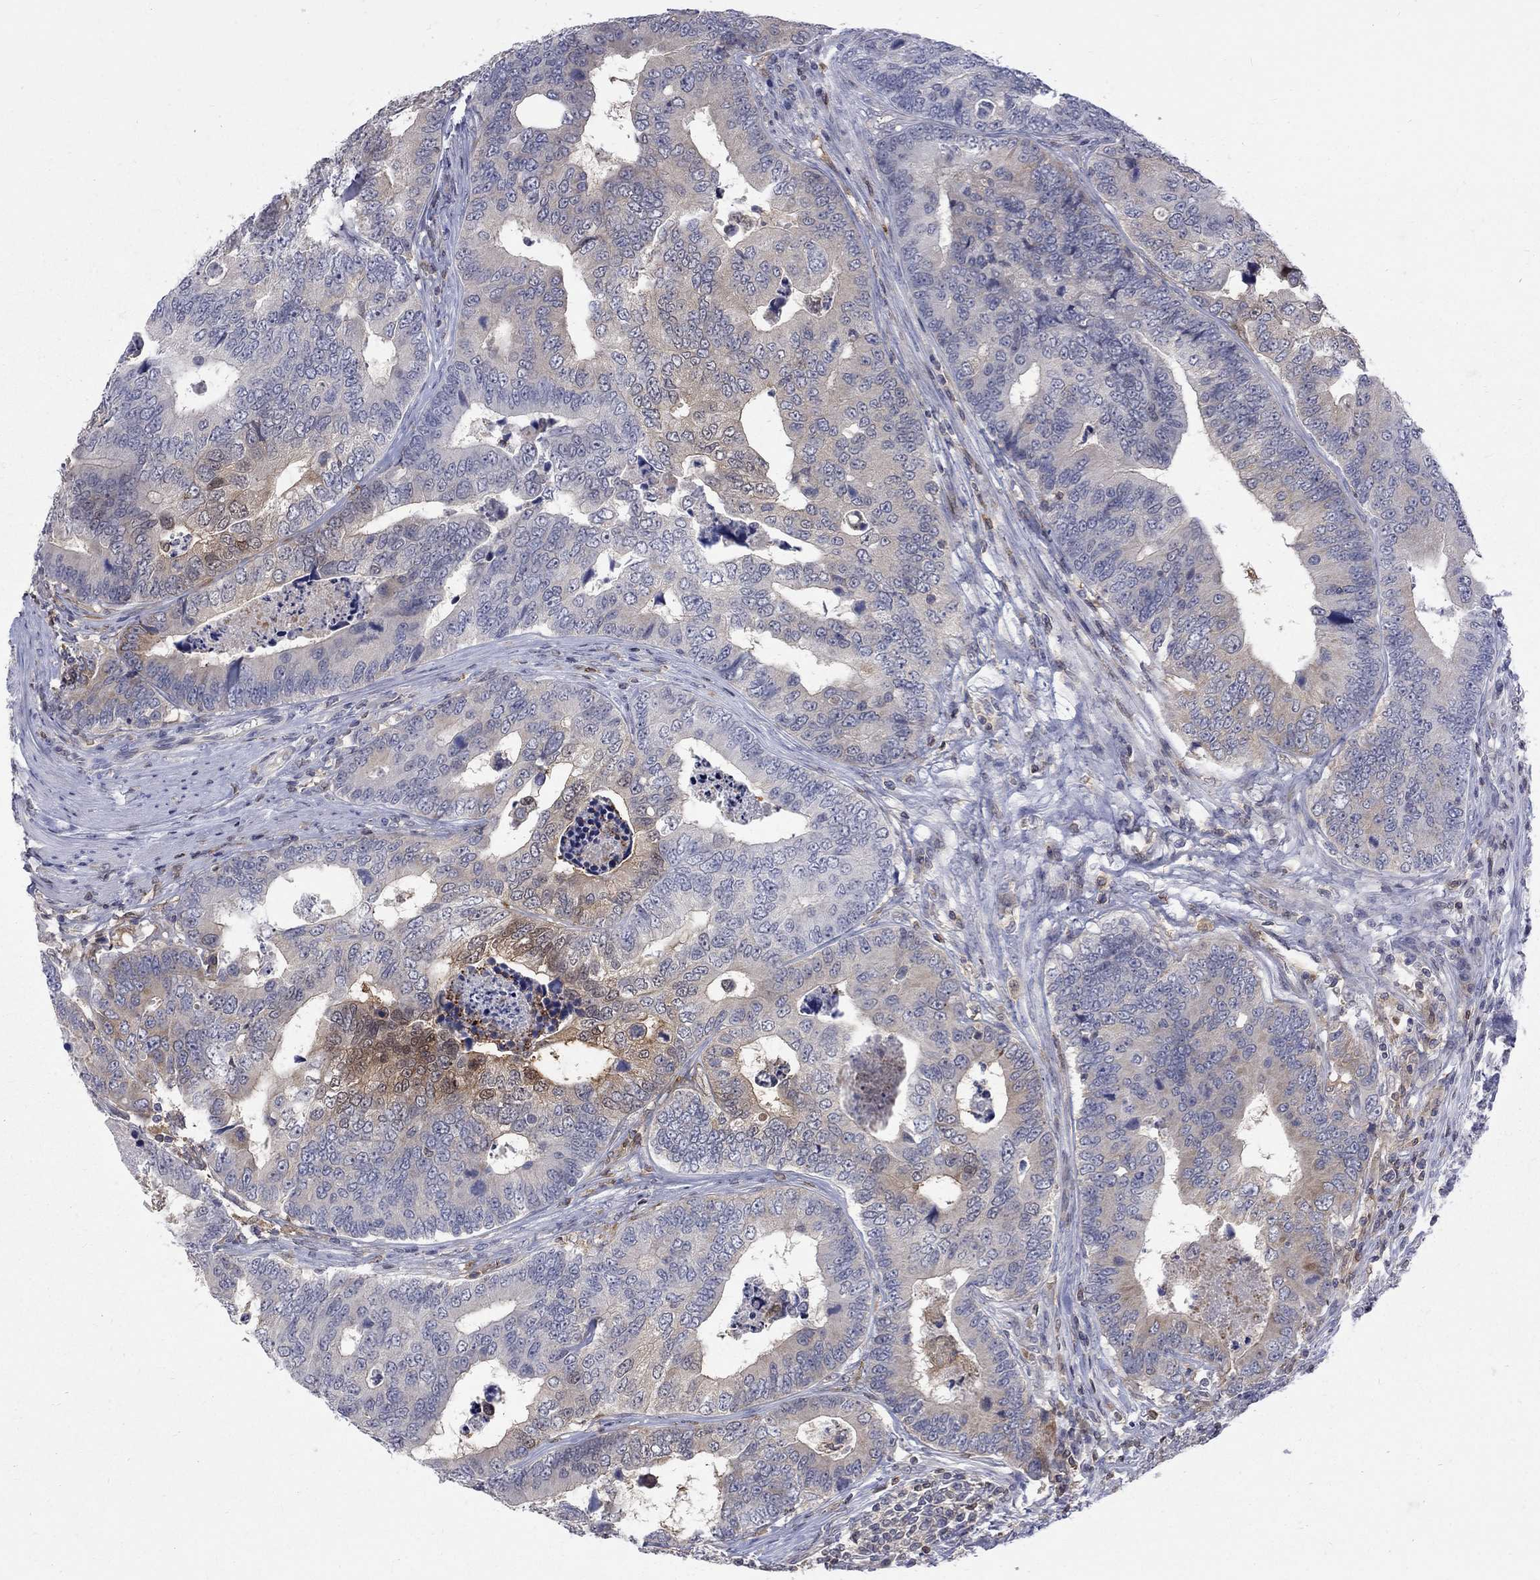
{"staining": {"intensity": "moderate", "quantity": "<25%", "location": "cytoplasmic/membranous"}, "tissue": "colorectal cancer", "cell_type": "Tumor cells", "image_type": "cancer", "snomed": [{"axis": "morphology", "description": "Adenocarcinoma, NOS"}, {"axis": "topography", "description": "Colon"}], "caption": "Human colorectal adenocarcinoma stained with a protein marker reveals moderate staining in tumor cells.", "gene": "HKDC1", "patient": {"sex": "female", "age": 72}}